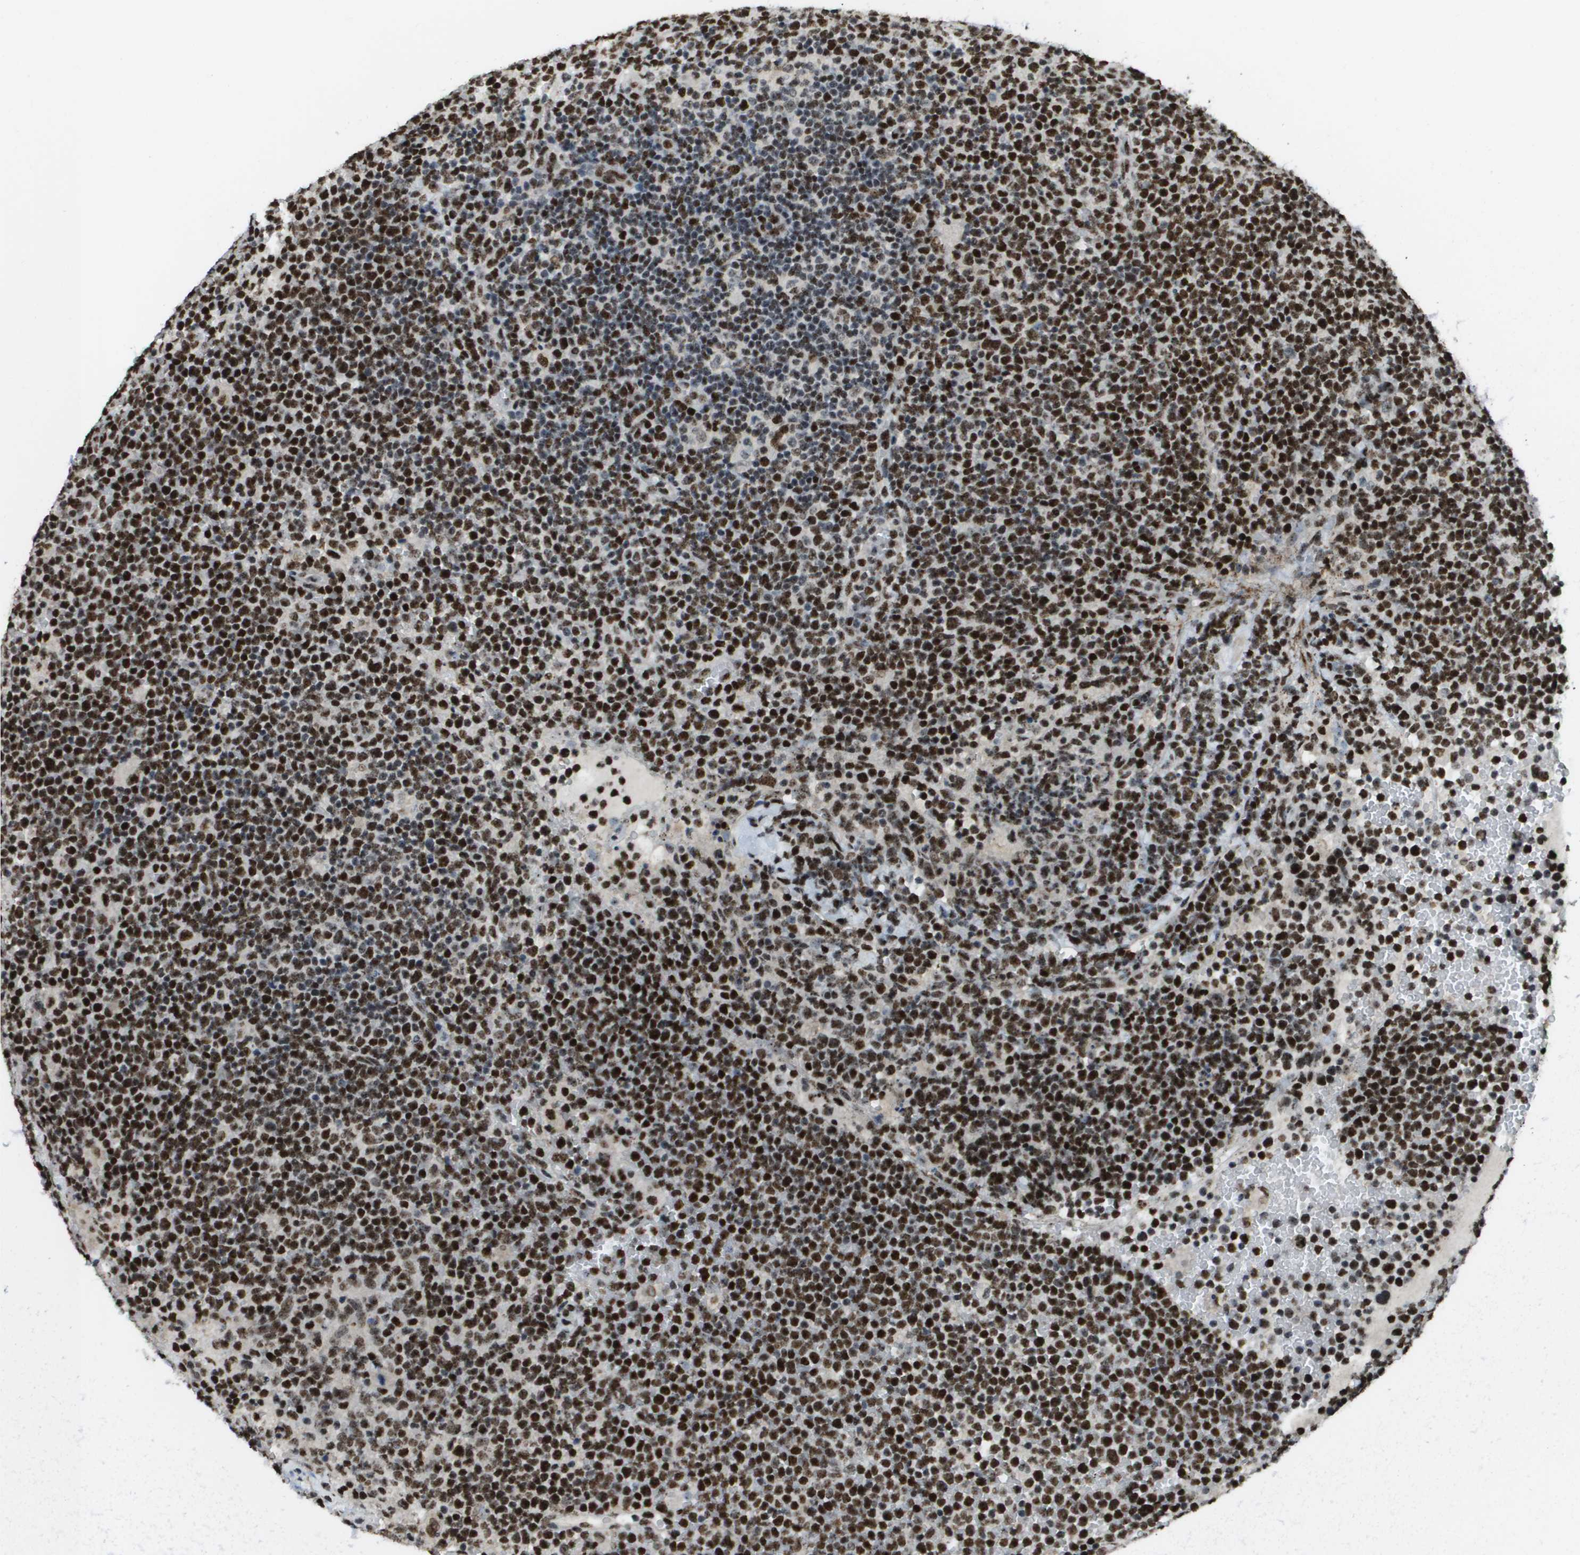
{"staining": {"intensity": "strong", "quantity": ">75%", "location": "nuclear"}, "tissue": "lymphoma", "cell_type": "Tumor cells", "image_type": "cancer", "snomed": [{"axis": "morphology", "description": "Malignant lymphoma, non-Hodgkin's type, High grade"}, {"axis": "topography", "description": "Lymph node"}], "caption": "Human malignant lymphoma, non-Hodgkin's type (high-grade) stained with a brown dye reveals strong nuclear positive expression in approximately >75% of tumor cells.", "gene": "SP100", "patient": {"sex": "male", "age": 61}}